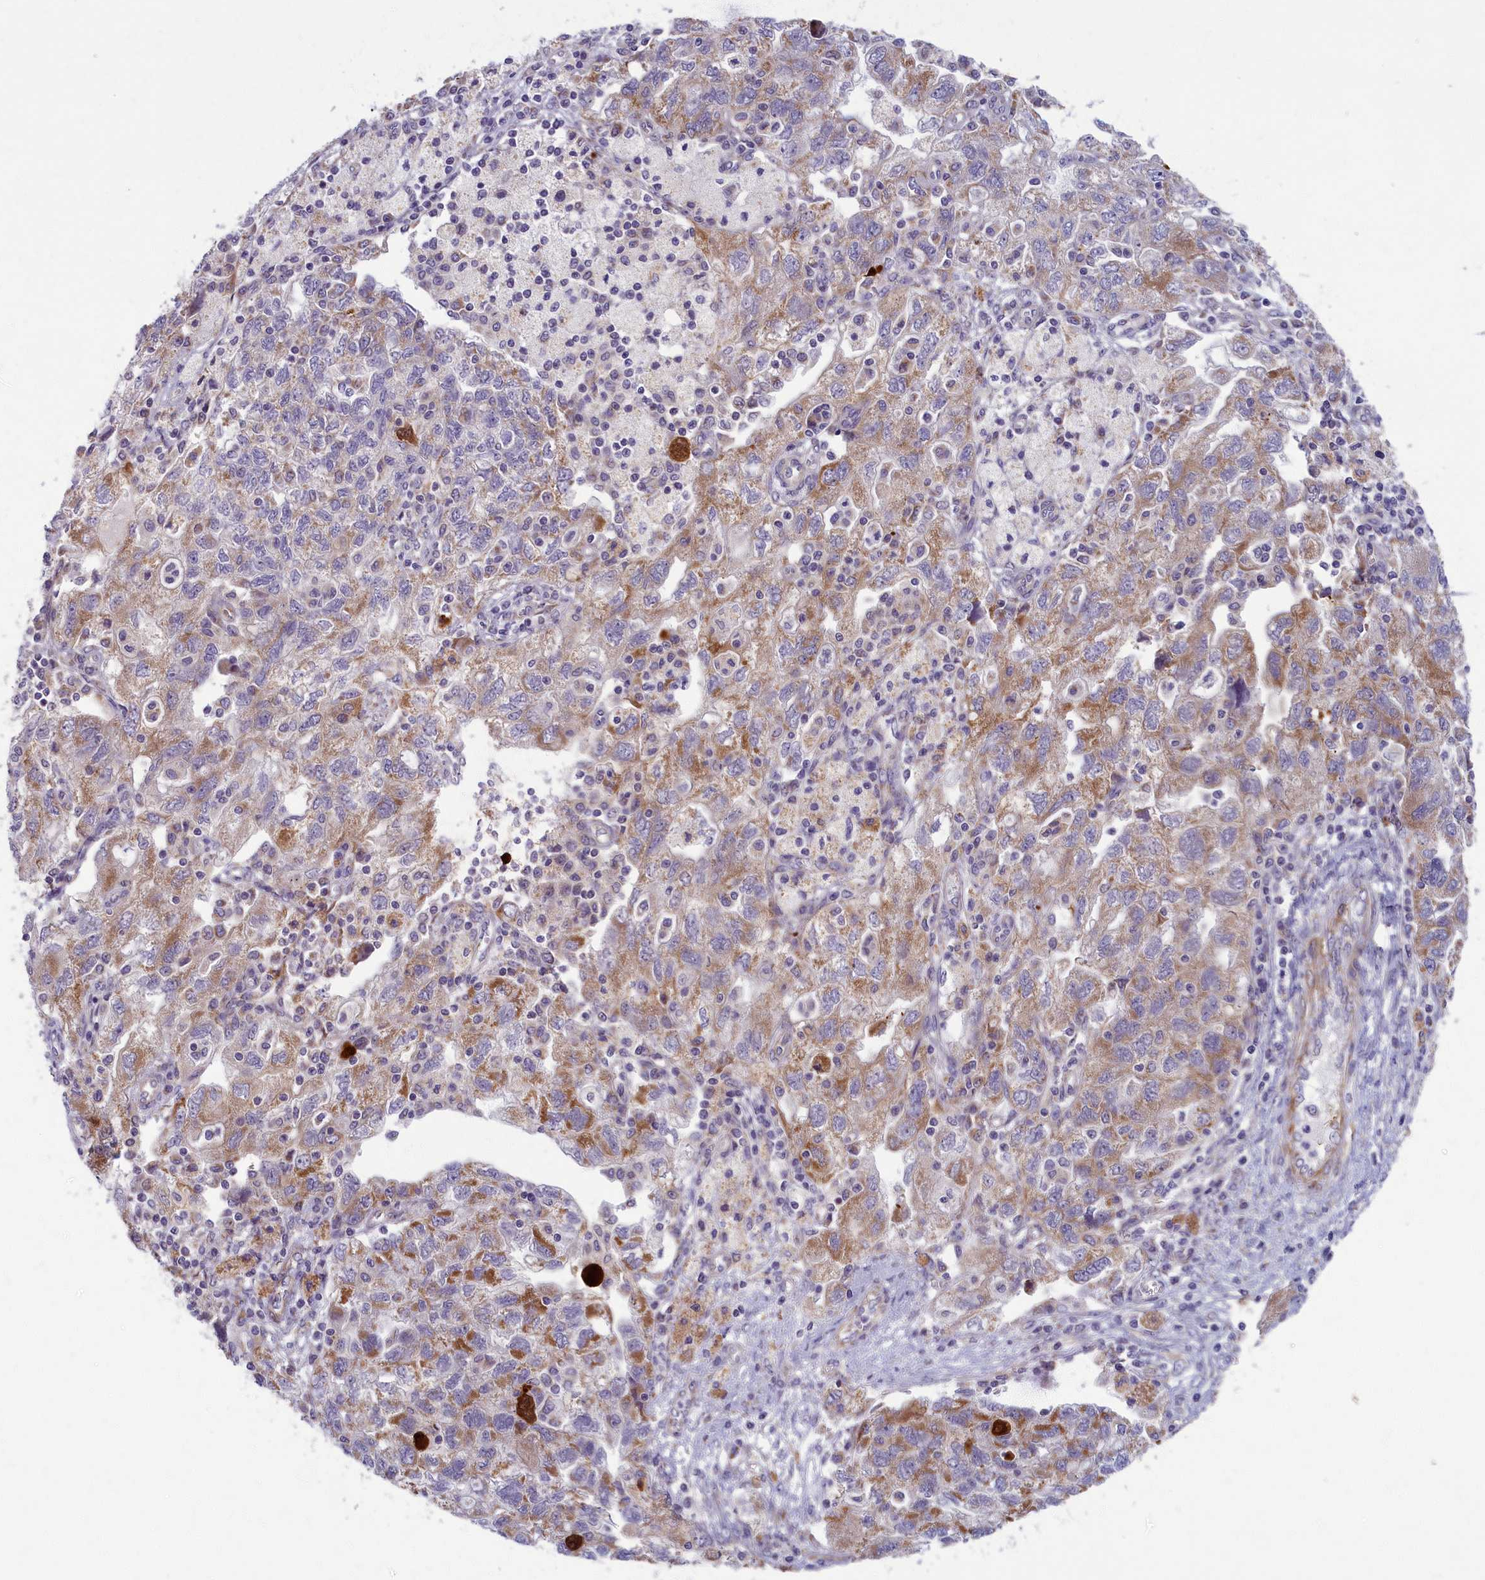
{"staining": {"intensity": "moderate", "quantity": "25%-75%", "location": "cytoplasmic/membranous"}, "tissue": "ovarian cancer", "cell_type": "Tumor cells", "image_type": "cancer", "snomed": [{"axis": "morphology", "description": "Carcinoma, NOS"}, {"axis": "morphology", "description": "Cystadenocarcinoma, serous, NOS"}, {"axis": "topography", "description": "Ovary"}], "caption": "Brown immunohistochemical staining in human ovarian cancer shows moderate cytoplasmic/membranous positivity in about 25%-75% of tumor cells.", "gene": "MRPS25", "patient": {"sex": "female", "age": 69}}